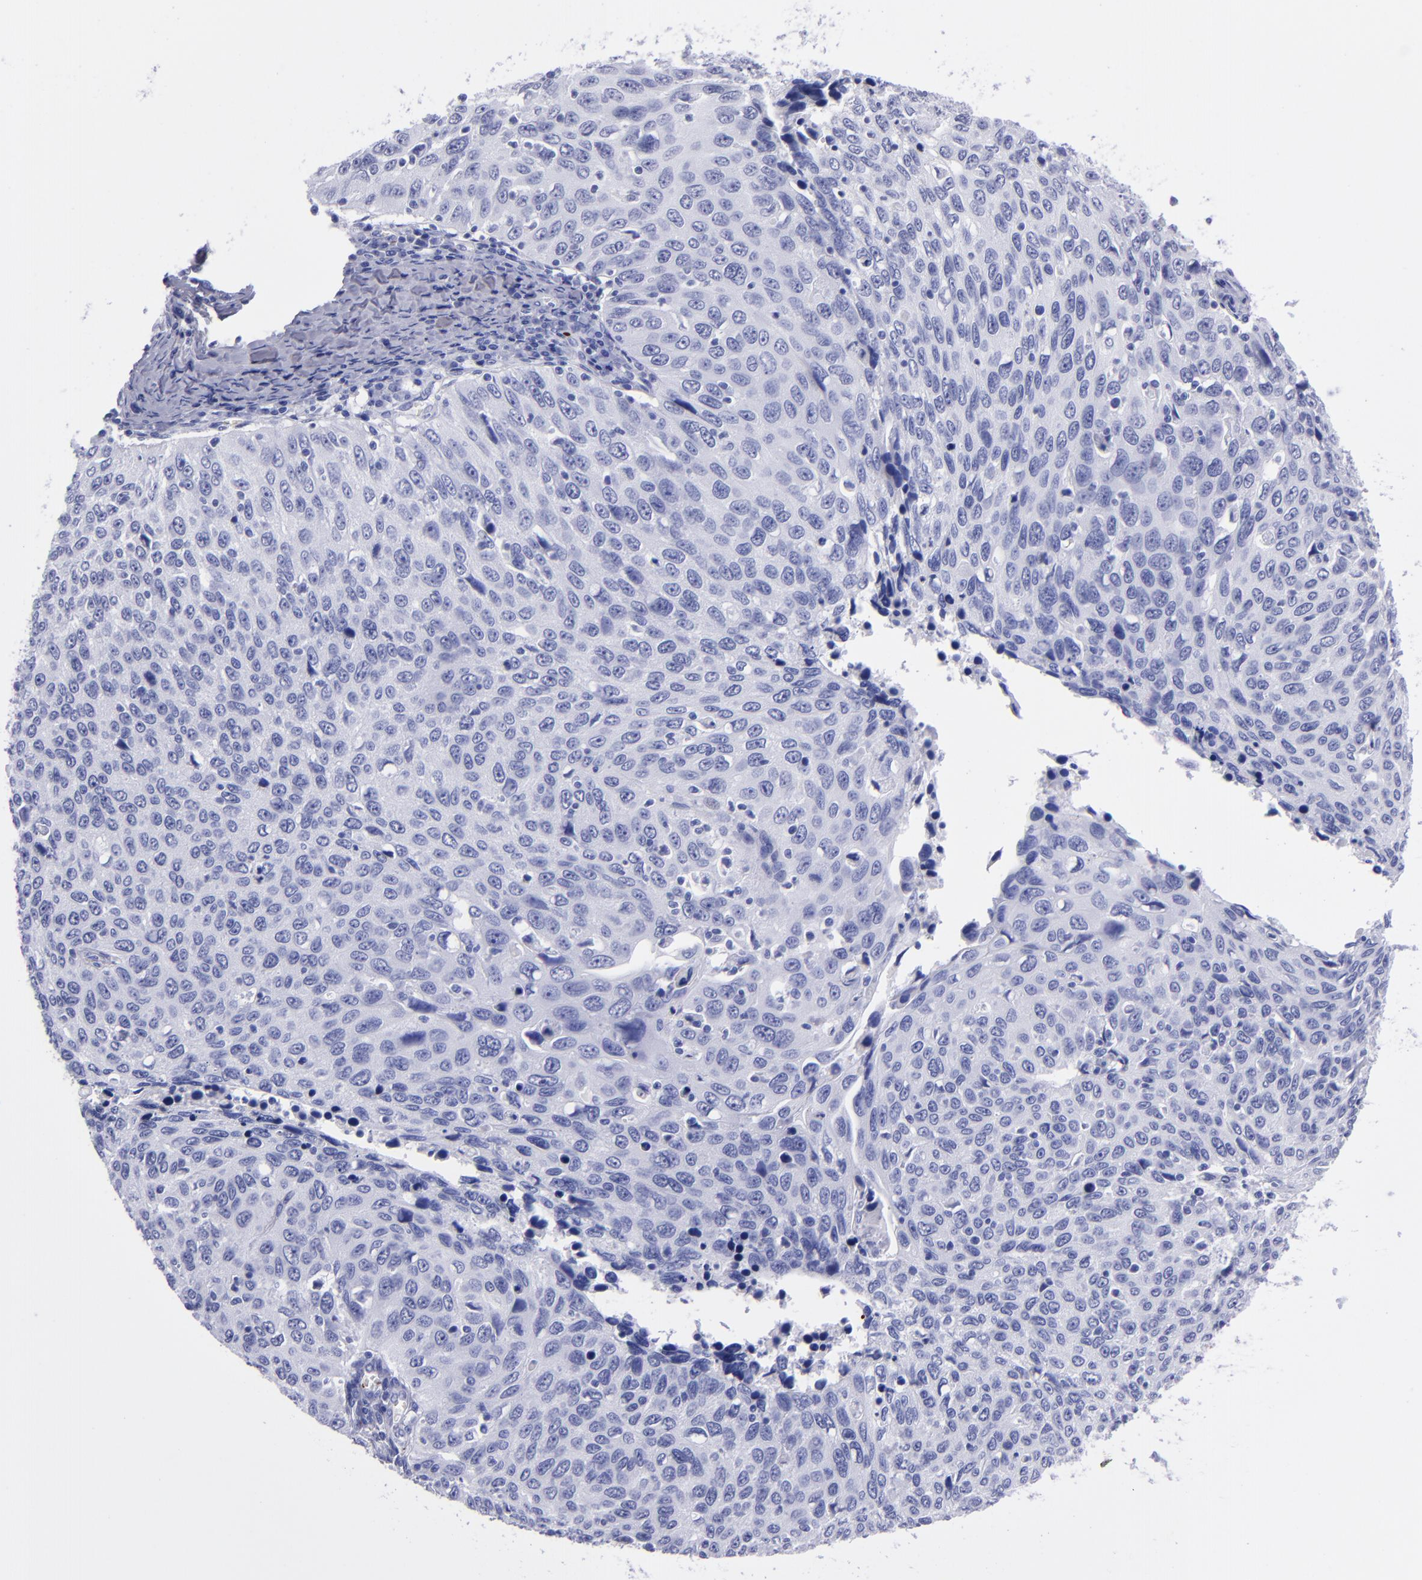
{"staining": {"intensity": "negative", "quantity": "none", "location": "none"}, "tissue": "cervical cancer", "cell_type": "Tumor cells", "image_type": "cancer", "snomed": [{"axis": "morphology", "description": "Squamous cell carcinoma, NOS"}, {"axis": "topography", "description": "Cervix"}], "caption": "Tumor cells show no significant expression in cervical cancer.", "gene": "EFCAB13", "patient": {"sex": "female", "age": 53}}